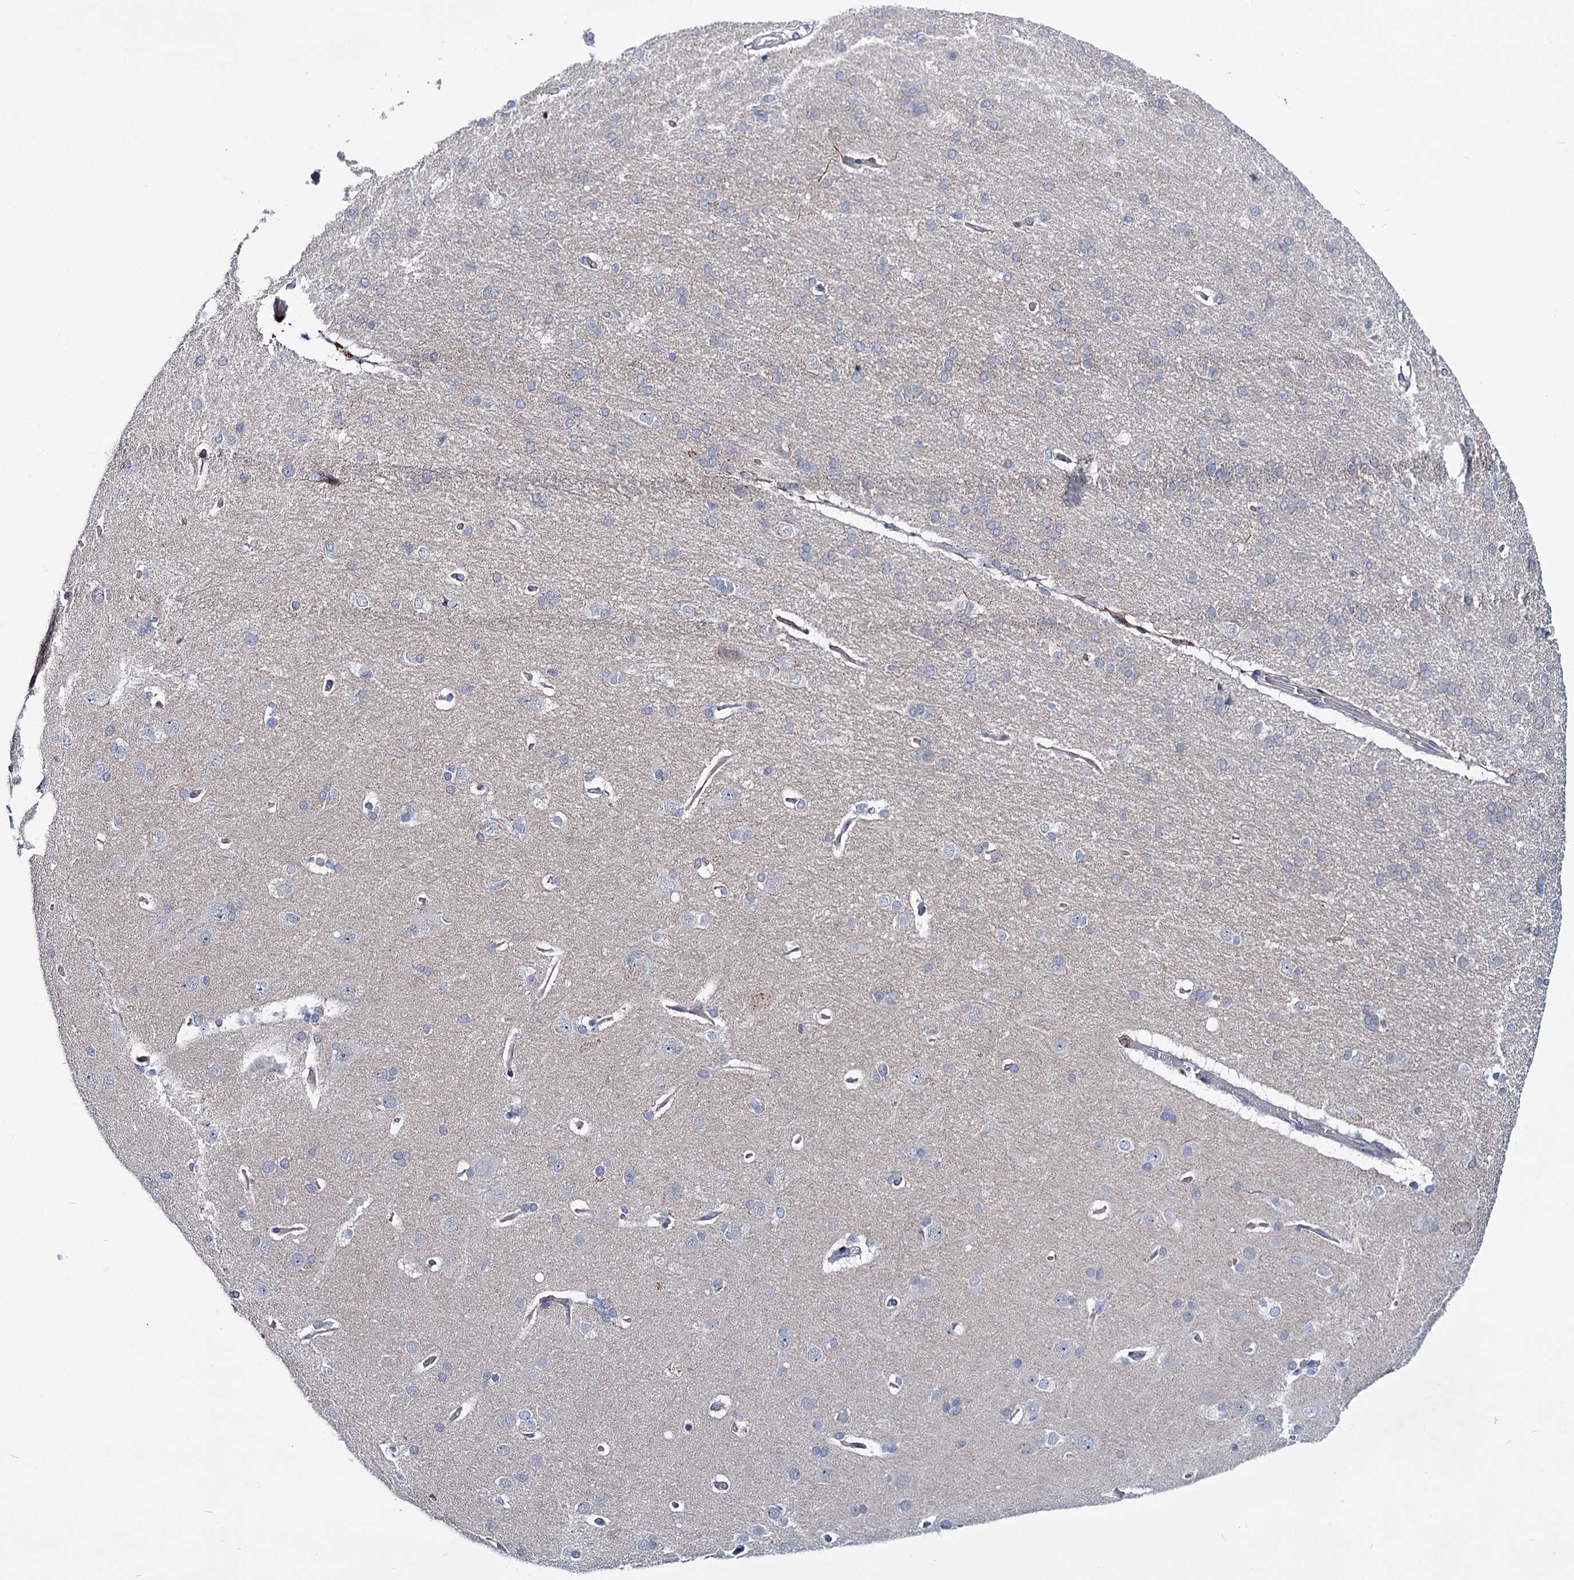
{"staining": {"intensity": "negative", "quantity": "none", "location": "none"}, "tissue": "cerebral cortex", "cell_type": "Endothelial cells", "image_type": "normal", "snomed": [{"axis": "morphology", "description": "Normal tissue, NOS"}, {"axis": "topography", "description": "Cerebral cortex"}], "caption": "An image of human cerebral cortex is negative for staining in endothelial cells. The staining is performed using DAB brown chromogen with nuclei counter-stained in using hematoxylin.", "gene": "MBLAC2", "patient": {"sex": "male", "age": 62}}